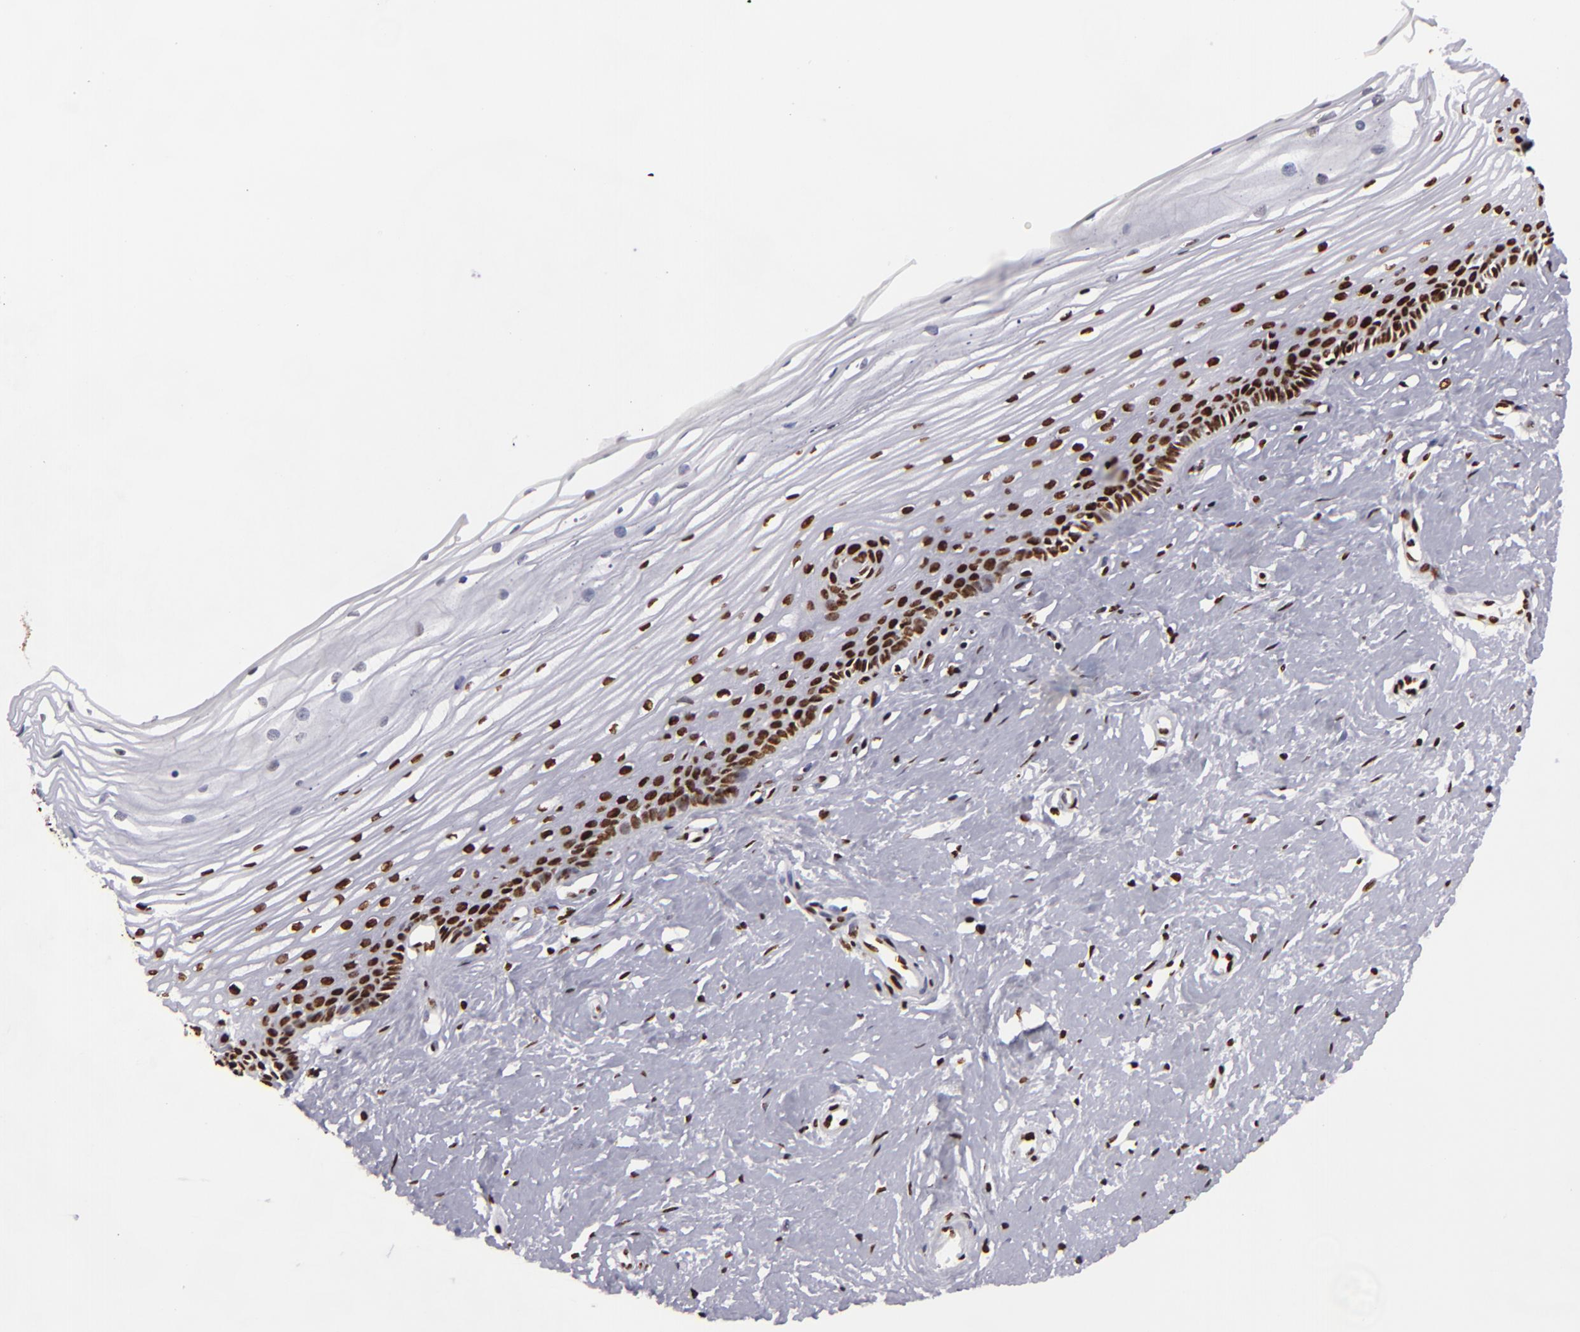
{"staining": {"intensity": "strong", "quantity": ">75%", "location": "nuclear"}, "tissue": "cervix", "cell_type": "Glandular cells", "image_type": "normal", "snomed": [{"axis": "morphology", "description": "Normal tissue, NOS"}, {"axis": "topography", "description": "Cervix"}], "caption": "Unremarkable cervix reveals strong nuclear expression in about >75% of glandular cells, visualized by immunohistochemistry.", "gene": "SAFB", "patient": {"sex": "female", "age": 40}}